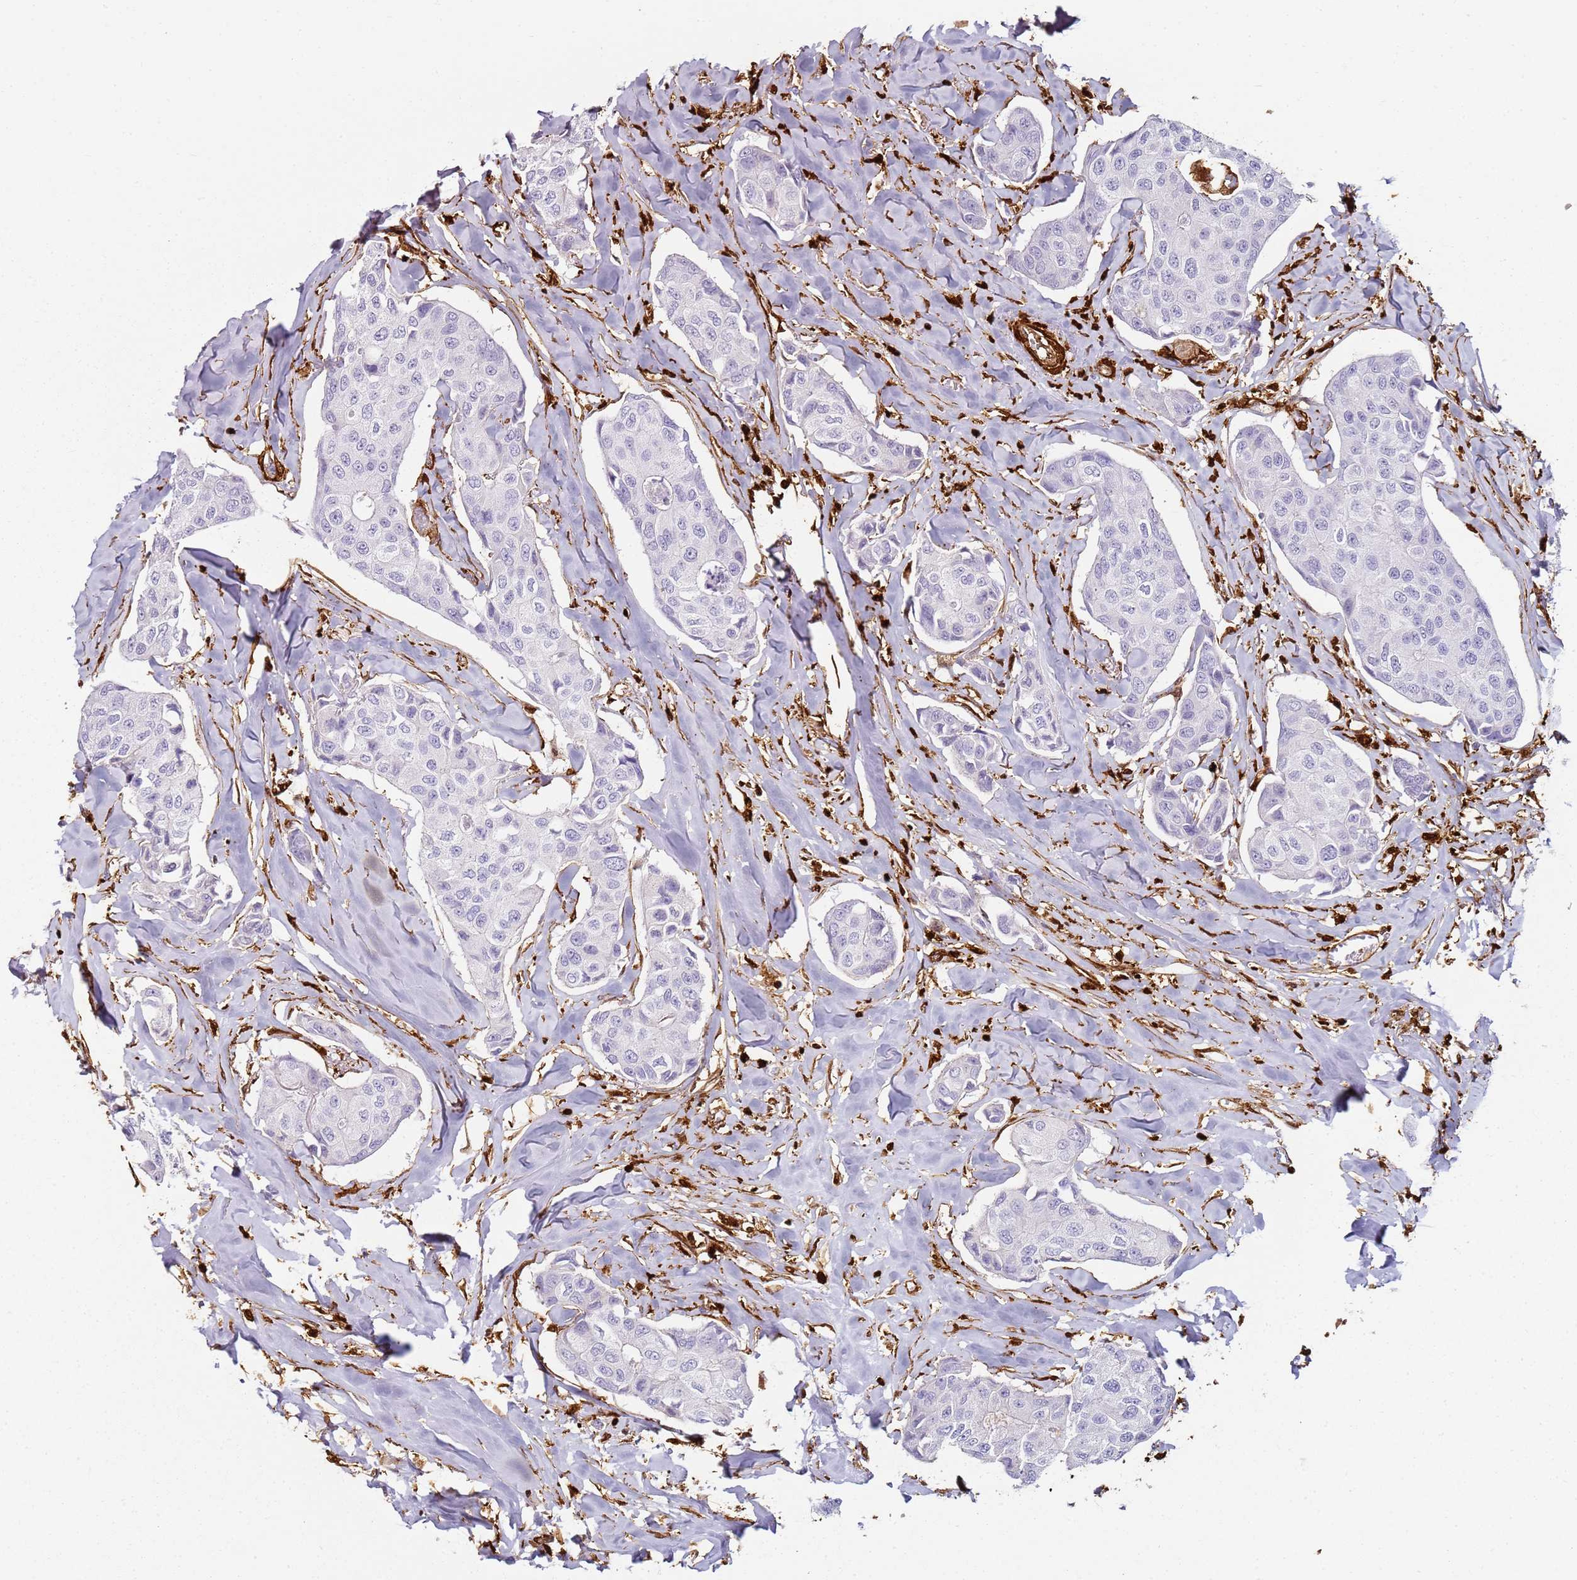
{"staining": {"intensity": "negative", "quantity": "none", "location": "none"}, "tissue": "breast cancer", "cell_type": "Tumor cells", "image_type": "cancer", "snomed": [{"axis": "morphology", "description": "Duct carcinoma"}, {"axis": "topography", "description": "Breast"}], "caption": "This histopathology image is of breast intraductal carcinoma stained with immunohistochemistry (IHC) to label a protein in brown with the nuclei are counter-stained blue. There is no staining in tumor cells. The staining is performed using DAB (3,3'-diaminobenzidine) brown chromogen with nuclei counter-stained in using hematoxylin.", "gene": "S100A4", "patient": {"sex": "female", "age": 80}}